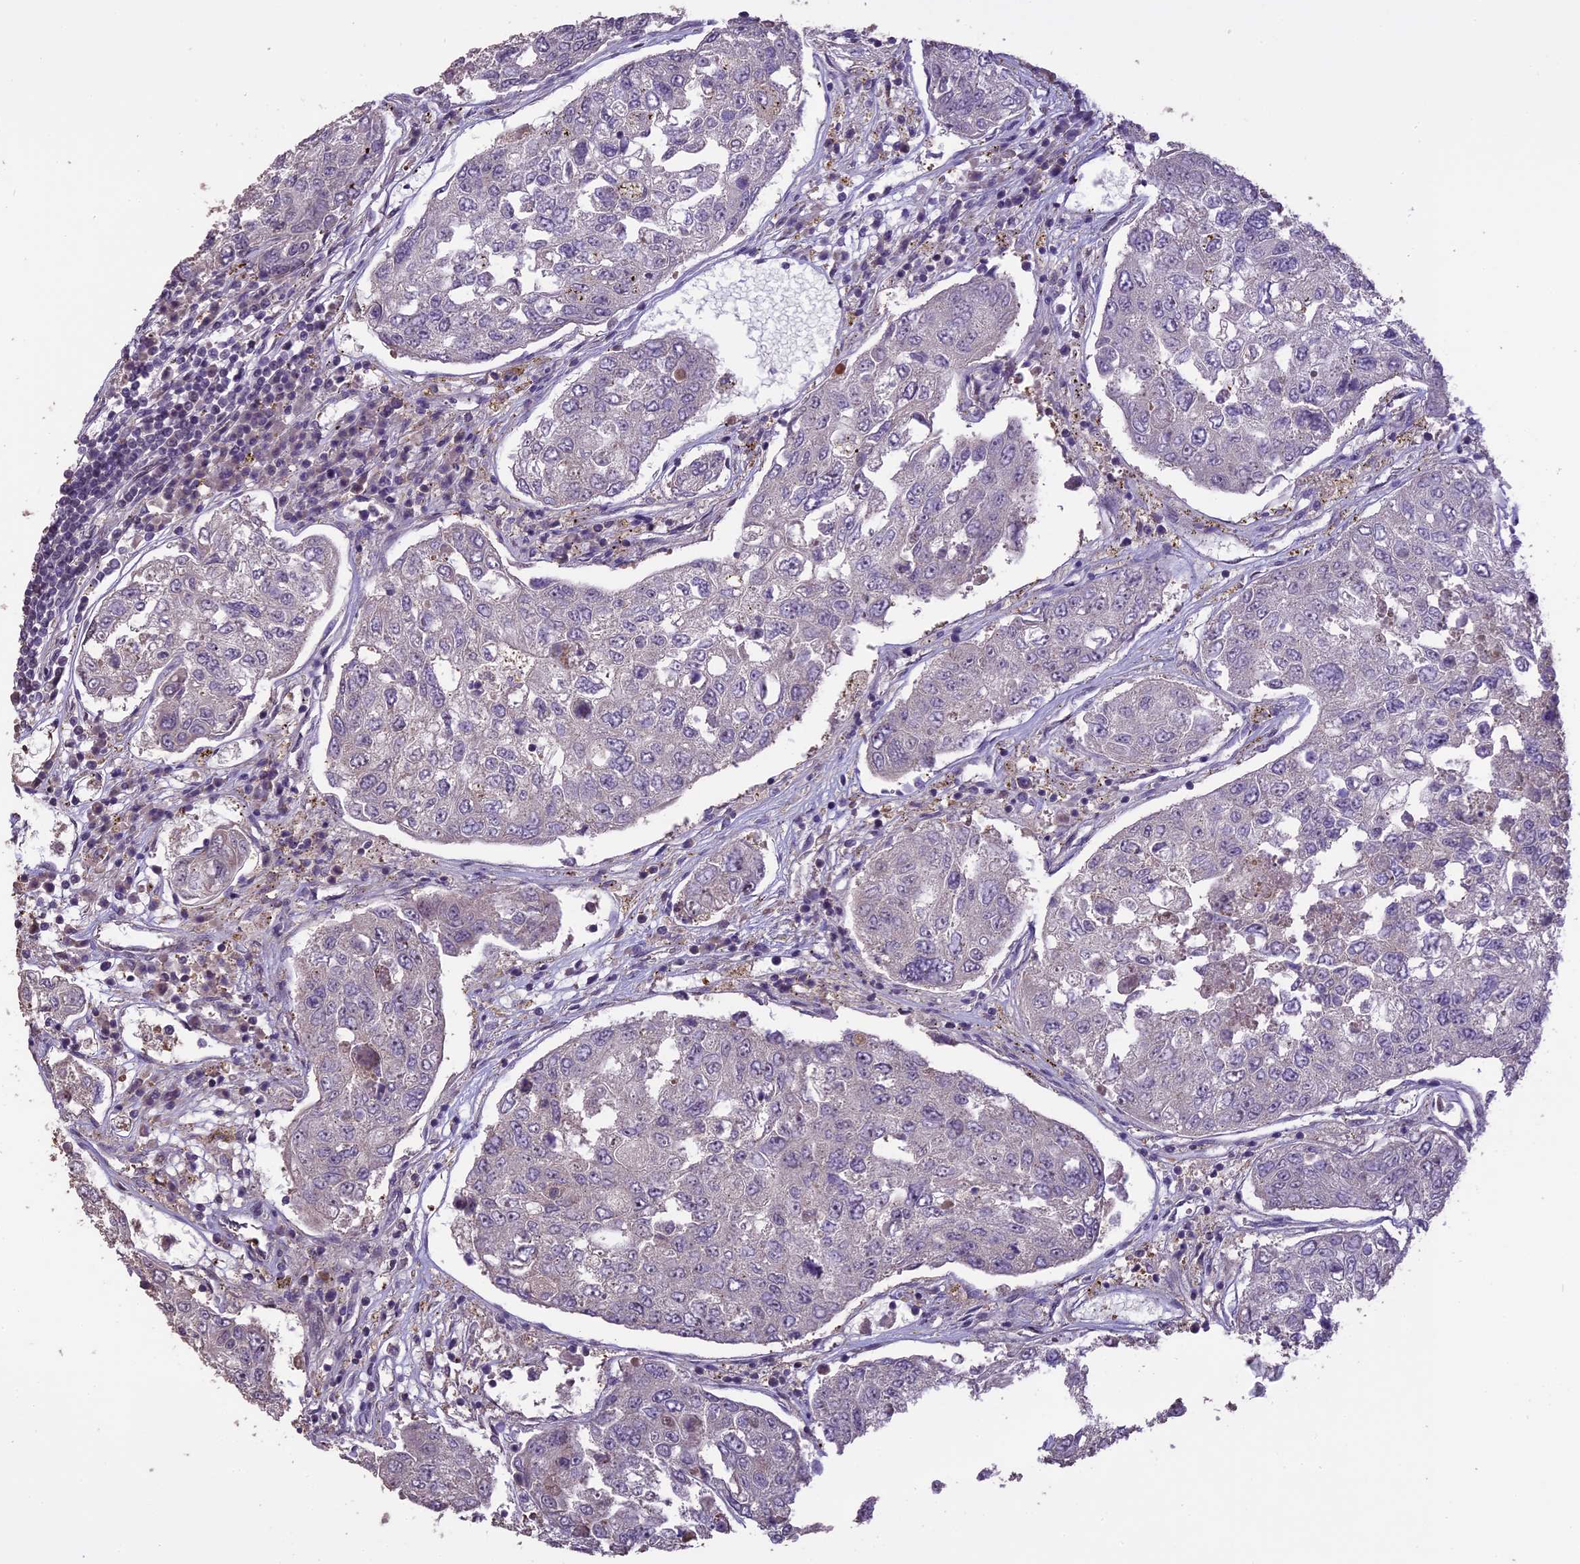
{"staining": {"intensity": "moderate", "quantity": "25%-75%", "location": "nuclear"}, "tissue": "urothelial cancer", "cell_type": "Tumor cells", "image_type": "cancer", "snomed": [{"axis": "morphology", "description": "Urothelial carcinoma, High grade"}, {"axis": "topography", "description": "Lymph node"}, {"axis": "topography", "description": "Urinary bladder"}], "caption": "This micrograph shows immunohistochemistry staining of urothelial cancer, with medium moderate nuclear staining in approximately 25%-75% of tumor cells.", "gene": "TIGD7", "patient": {"sex": "male", "age": 51}}